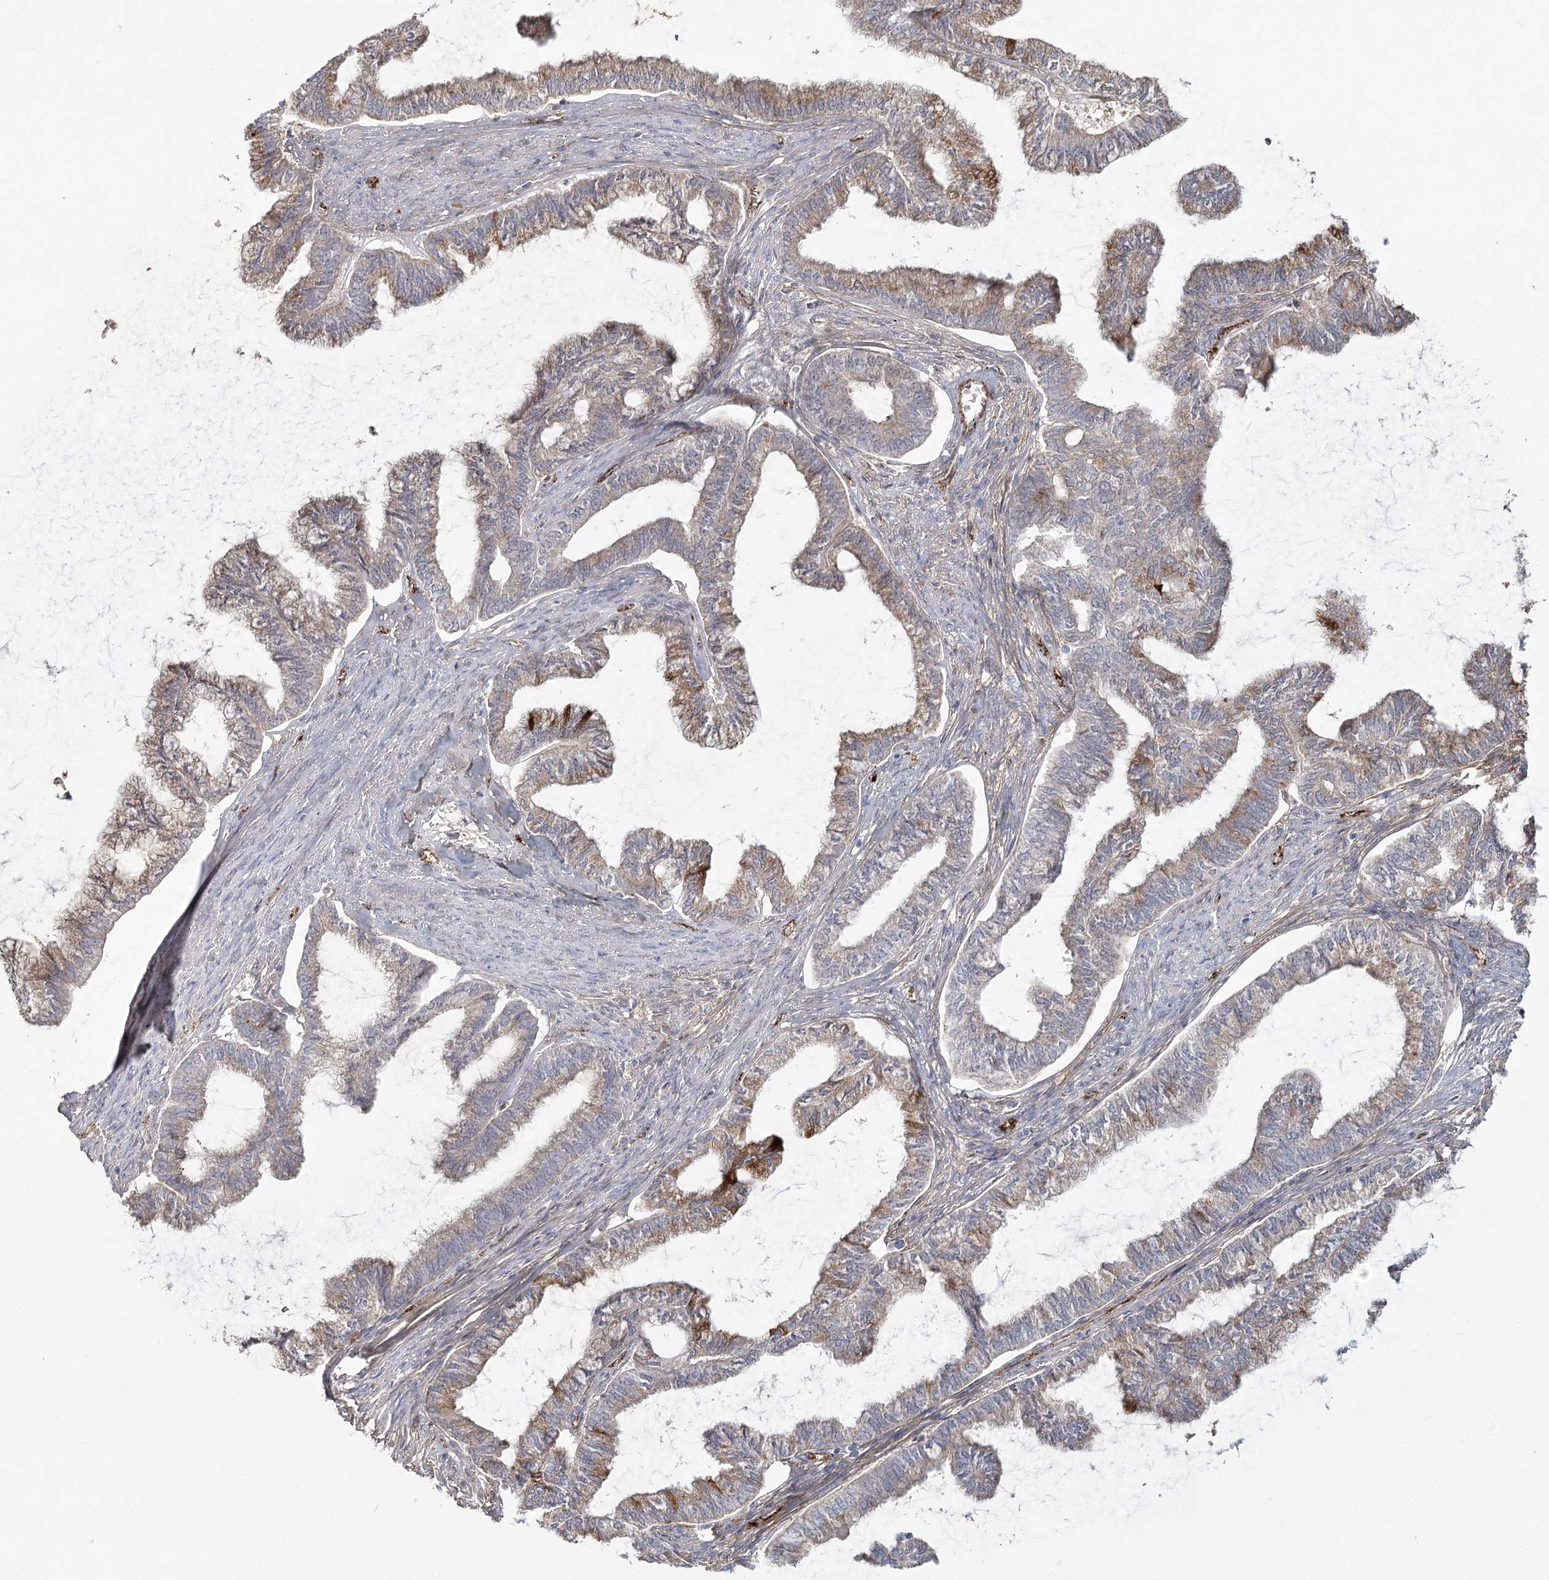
{"staining": {"intensity": "weak", "quantity": ">75%", "location": "cytoplasmic/membranous"}, "tissue": "endometrial cancer", "cell_type": "Tumor cells", "image_type": "cancer", "snomed": [{"axis": "morphology", "description": "Adenocarcinoma, NOS"}, {"axis": "topography", "description": "Endometrium"}], "caption": "Protein expression analysis of human adenocarcinoma (endometrial) reveals weak cytoplasmic/membranous staining in approximately >75% of tumor cells.", "gene": "KBTBD4", "patient": {"sex": "female", "age": 86}}